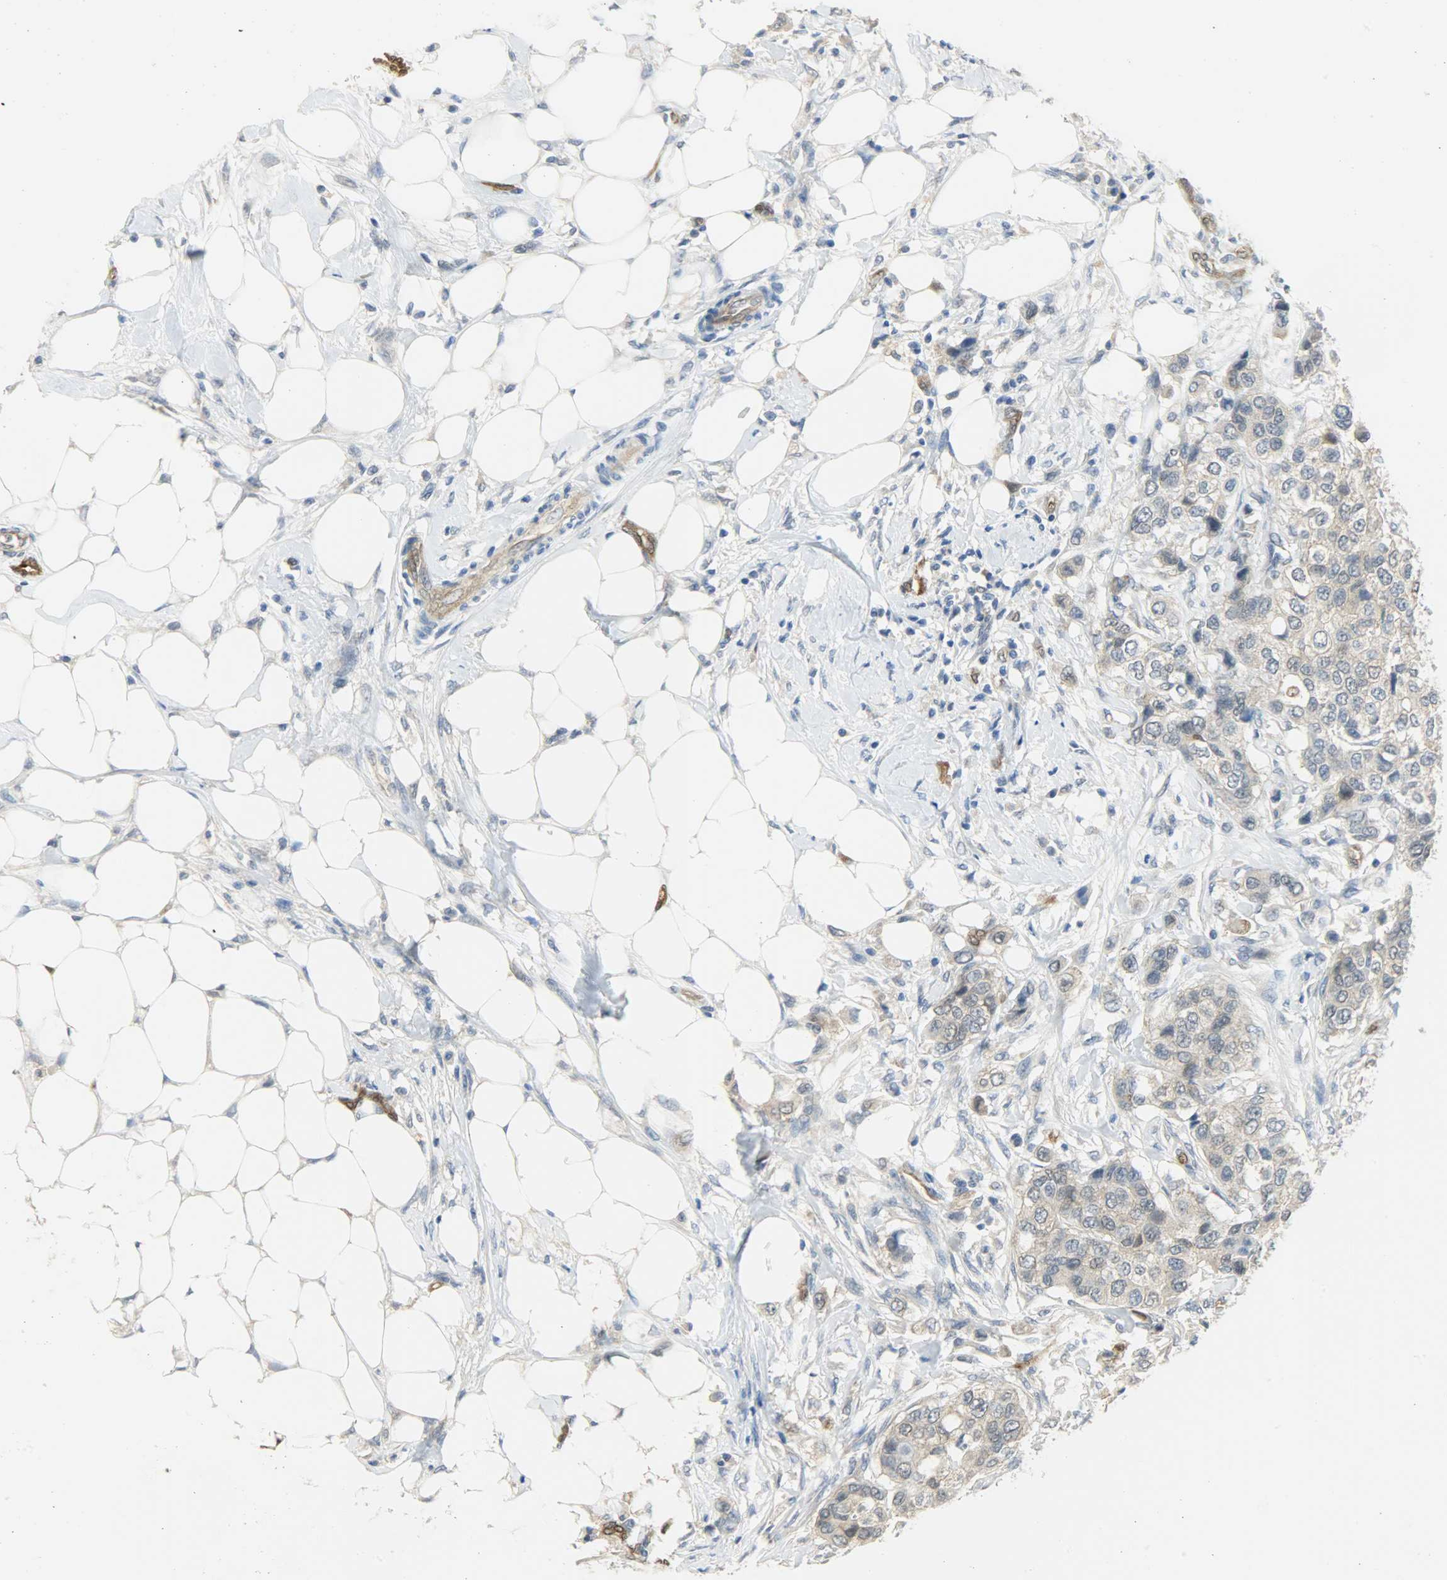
{"staining": {"intensity": "weak", "quantity": ">75%", "location": "cytoplasmic/membranous"}, "tissue": "breast cancer", "cell_type": "Tumor cells", "image_type": "cancer", "snomed": [{"axis": "morphology", "description": "Normal tissue, NOS"}, {"axis": "morphology", "description": "Duct carcinoma"}, {"axis": "topography", "description": "Breast"}], "caption": "Protein expression by immunohistochemistry (IHC) shows weak cytoplasmic/membranous positivity in approximately >75% of tumor cells in breast cancer (intraductal carcinoma). Immunohistochemistry stains the protein of interest in brown and the nuclei are stained blue.", "gene": "FKBP1A", "patient": {"sex": "female", "age": 49}}